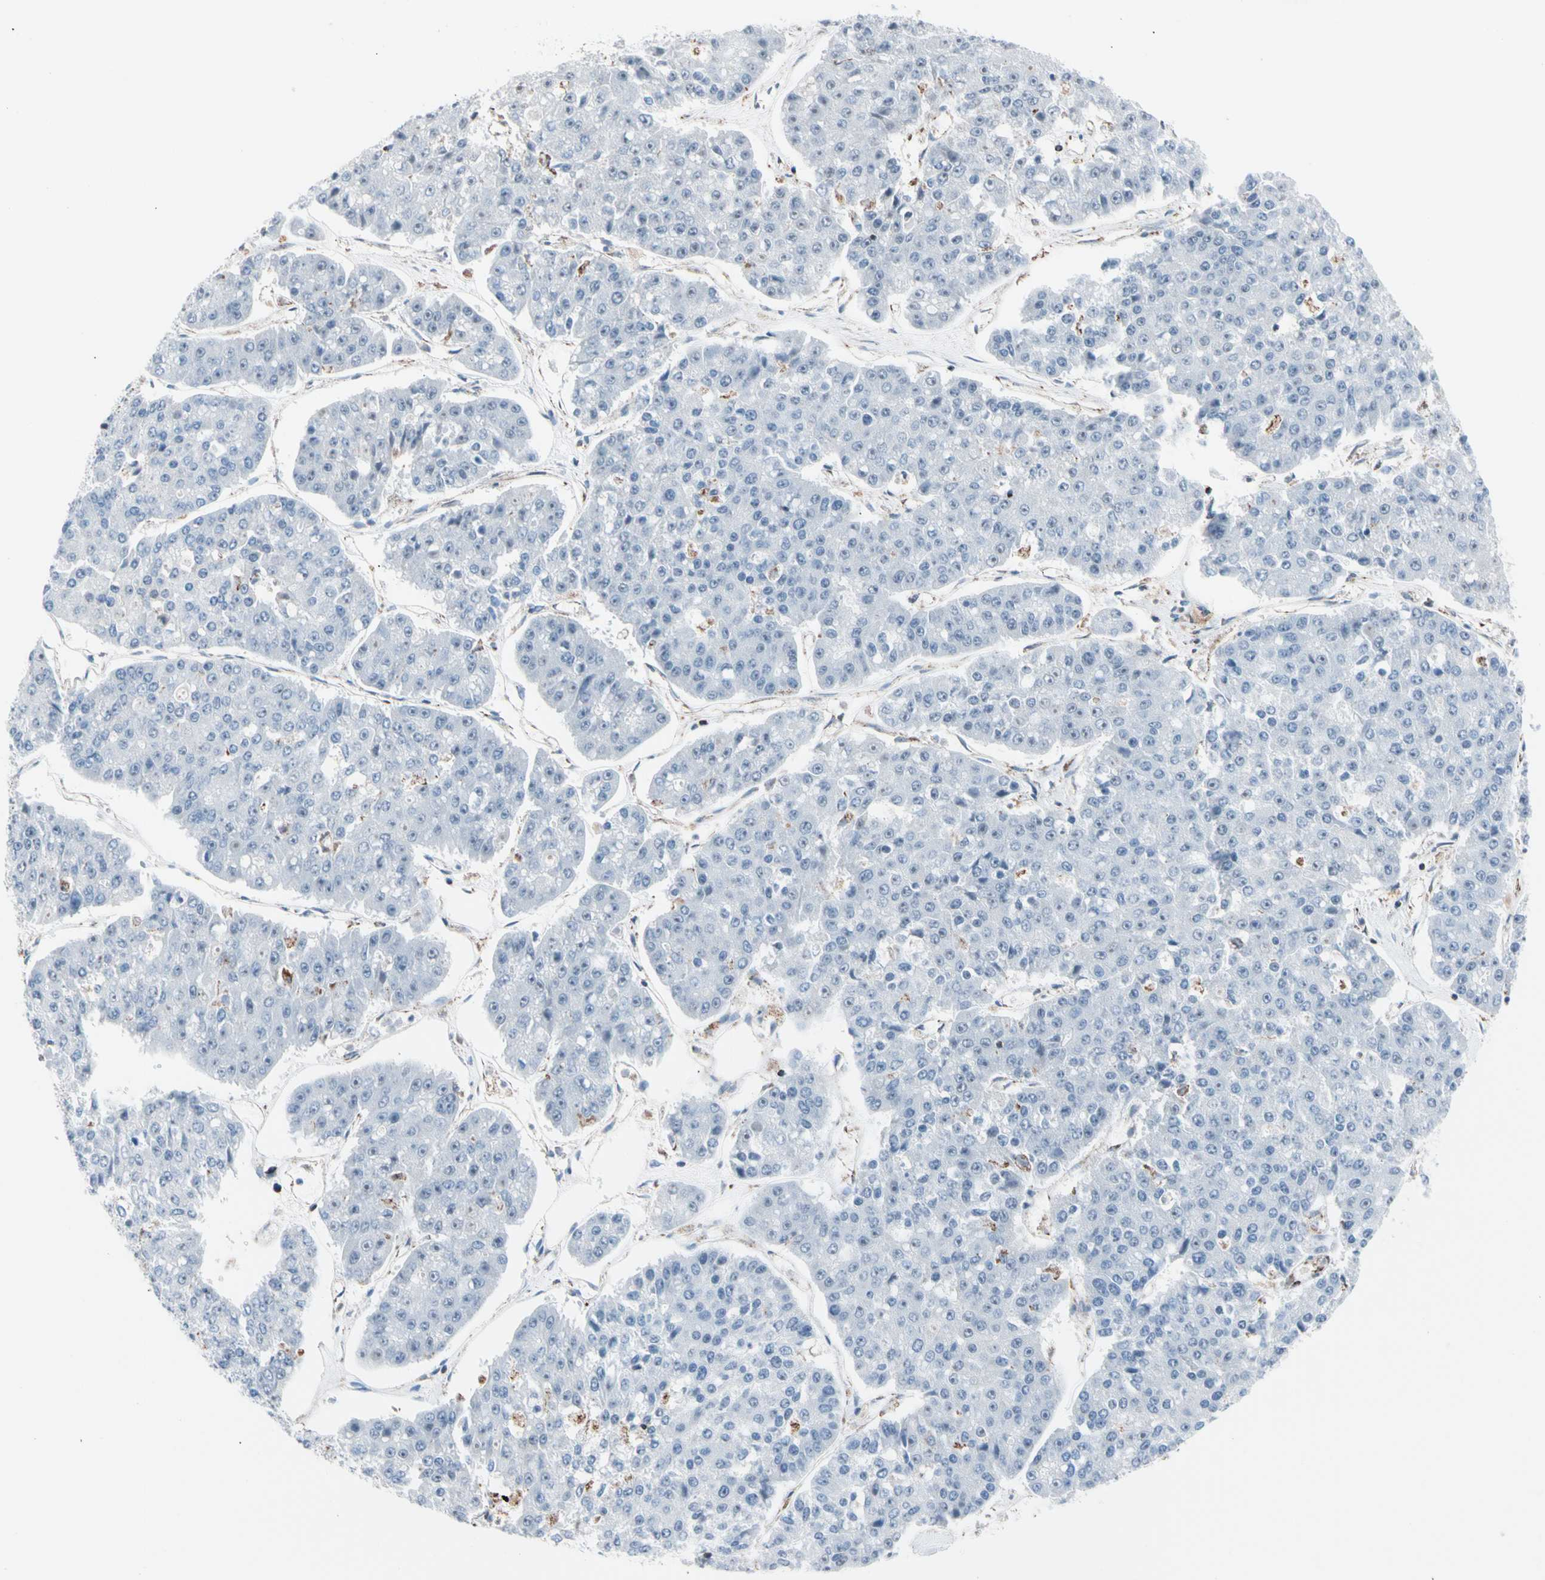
{"staining": {"intensity": "negative", "quantity": "none", "location": "none"}, "tissue": "pancreatic cancer", "cell_type": "Tumor cells", "image_type": "cancer", "snomed": [{"axis": "morphology", "description": "Adenocarcinoma, NOS"}, {"axis": "topography", "description": "Pancreas"}], "caption": "Immunohistochemical staining of human pancreatic cancer demonstrates no significant staining in tumor cells. The staining is performed using DAB brown chromogen with nuclei counter-stained in using hematoxylin.", "gene": "HK1", "patient": {"sex": "male", "age": 50}}